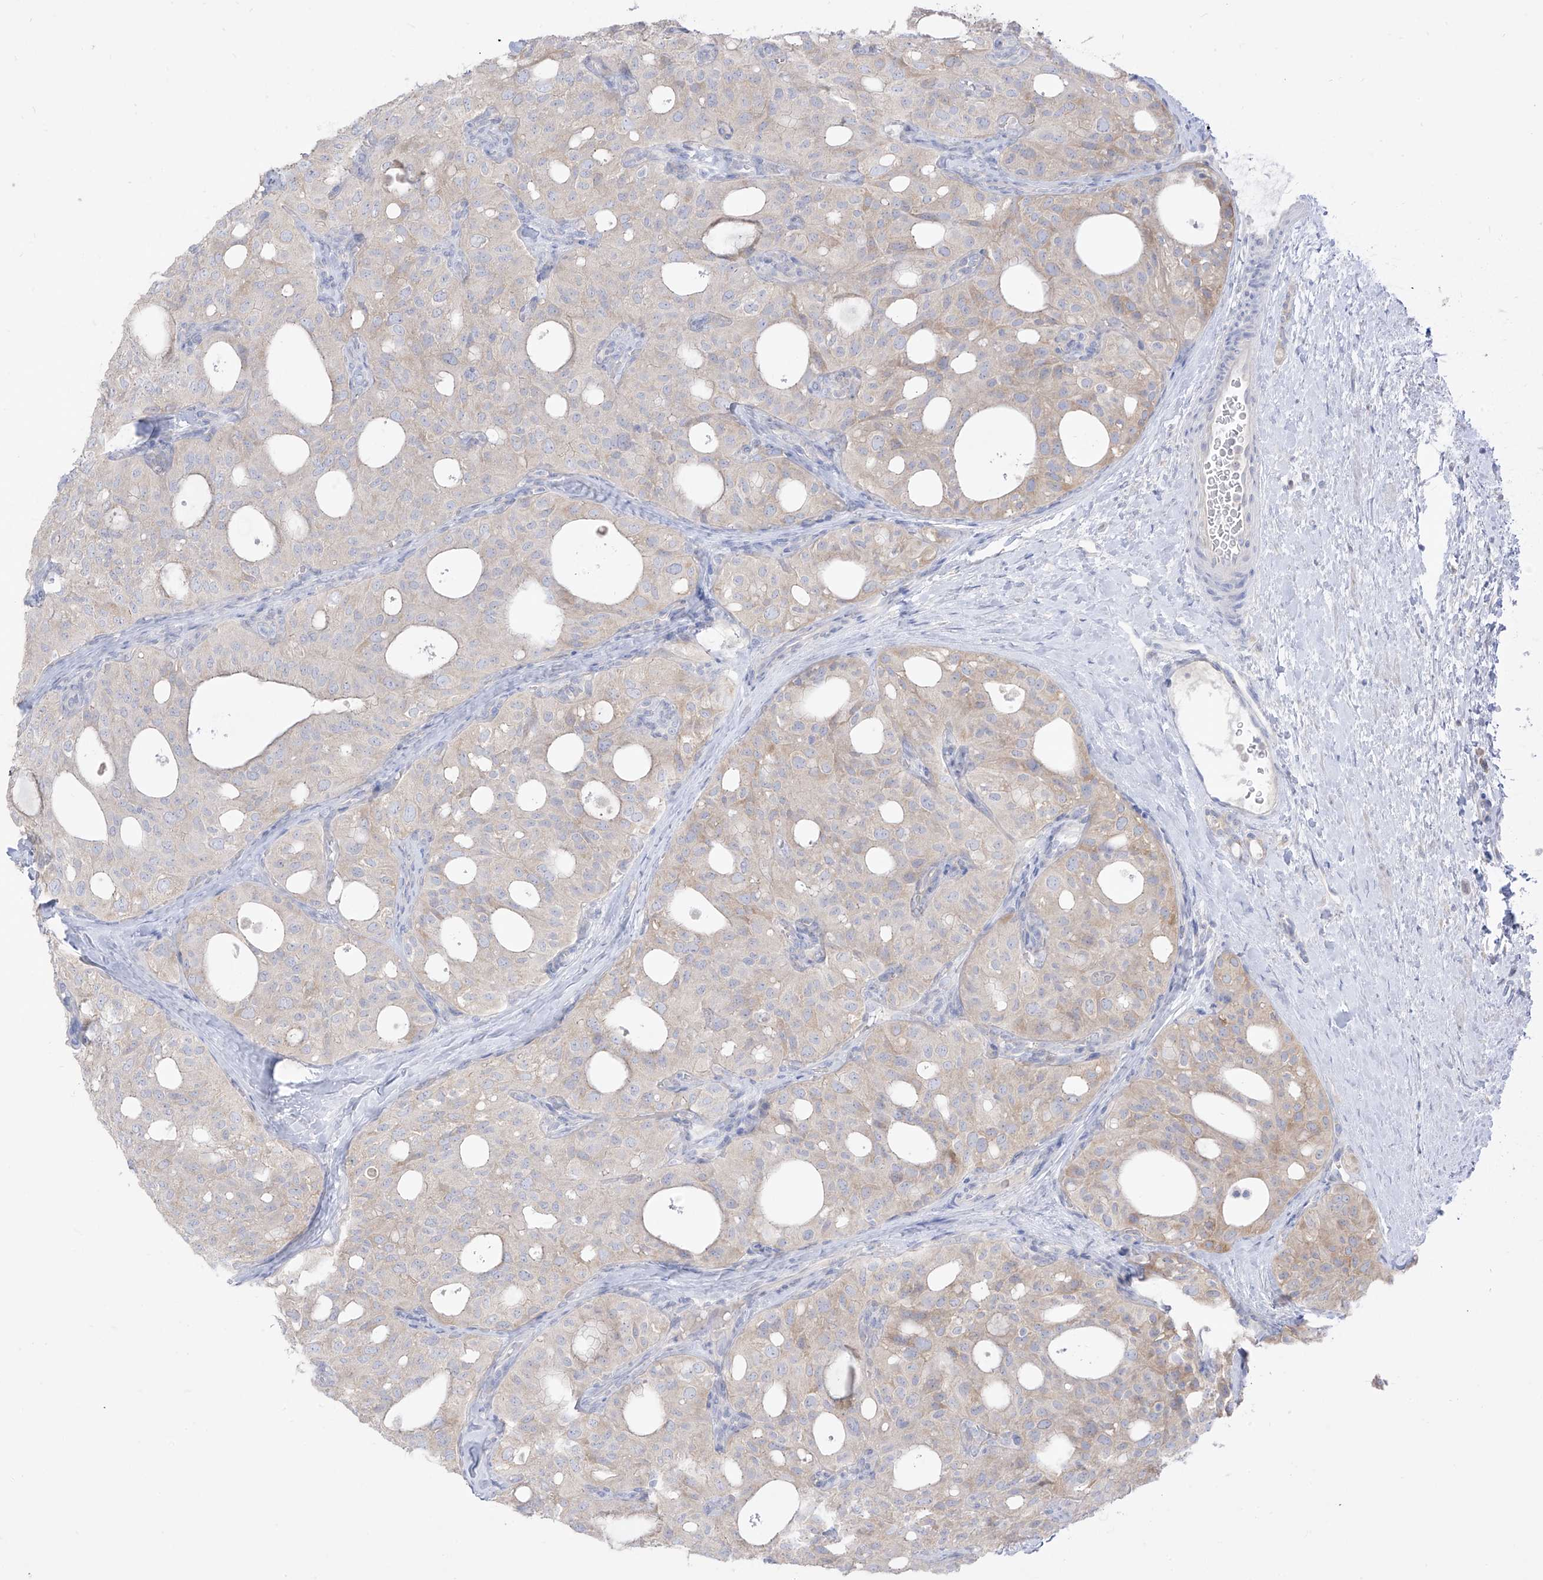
{"staining": {"intensity": "weak", "quantity": "<25%", "location": "cytoplasmic/membranous"}, "tissue": "thyroid cancer", "cell_type": "Tumor cells", "image_type": "cancer", "snomed": [{"axis": "morphology", "description": "Follicular adenoma carcinoma, NOS"}, {"axis": "topography", "description": "Thyroid gland"}], "caption": "IHC micrograph of neoplastic tissue: human follicular adenoma carcinoma (thyroid) stained with DAB (3,3'-diaminobenzidine) demonstrates no significant protein staining in tumor cells.", "gene": "ARHGEF40", "patient": {"sex": "male", "age": 75}}